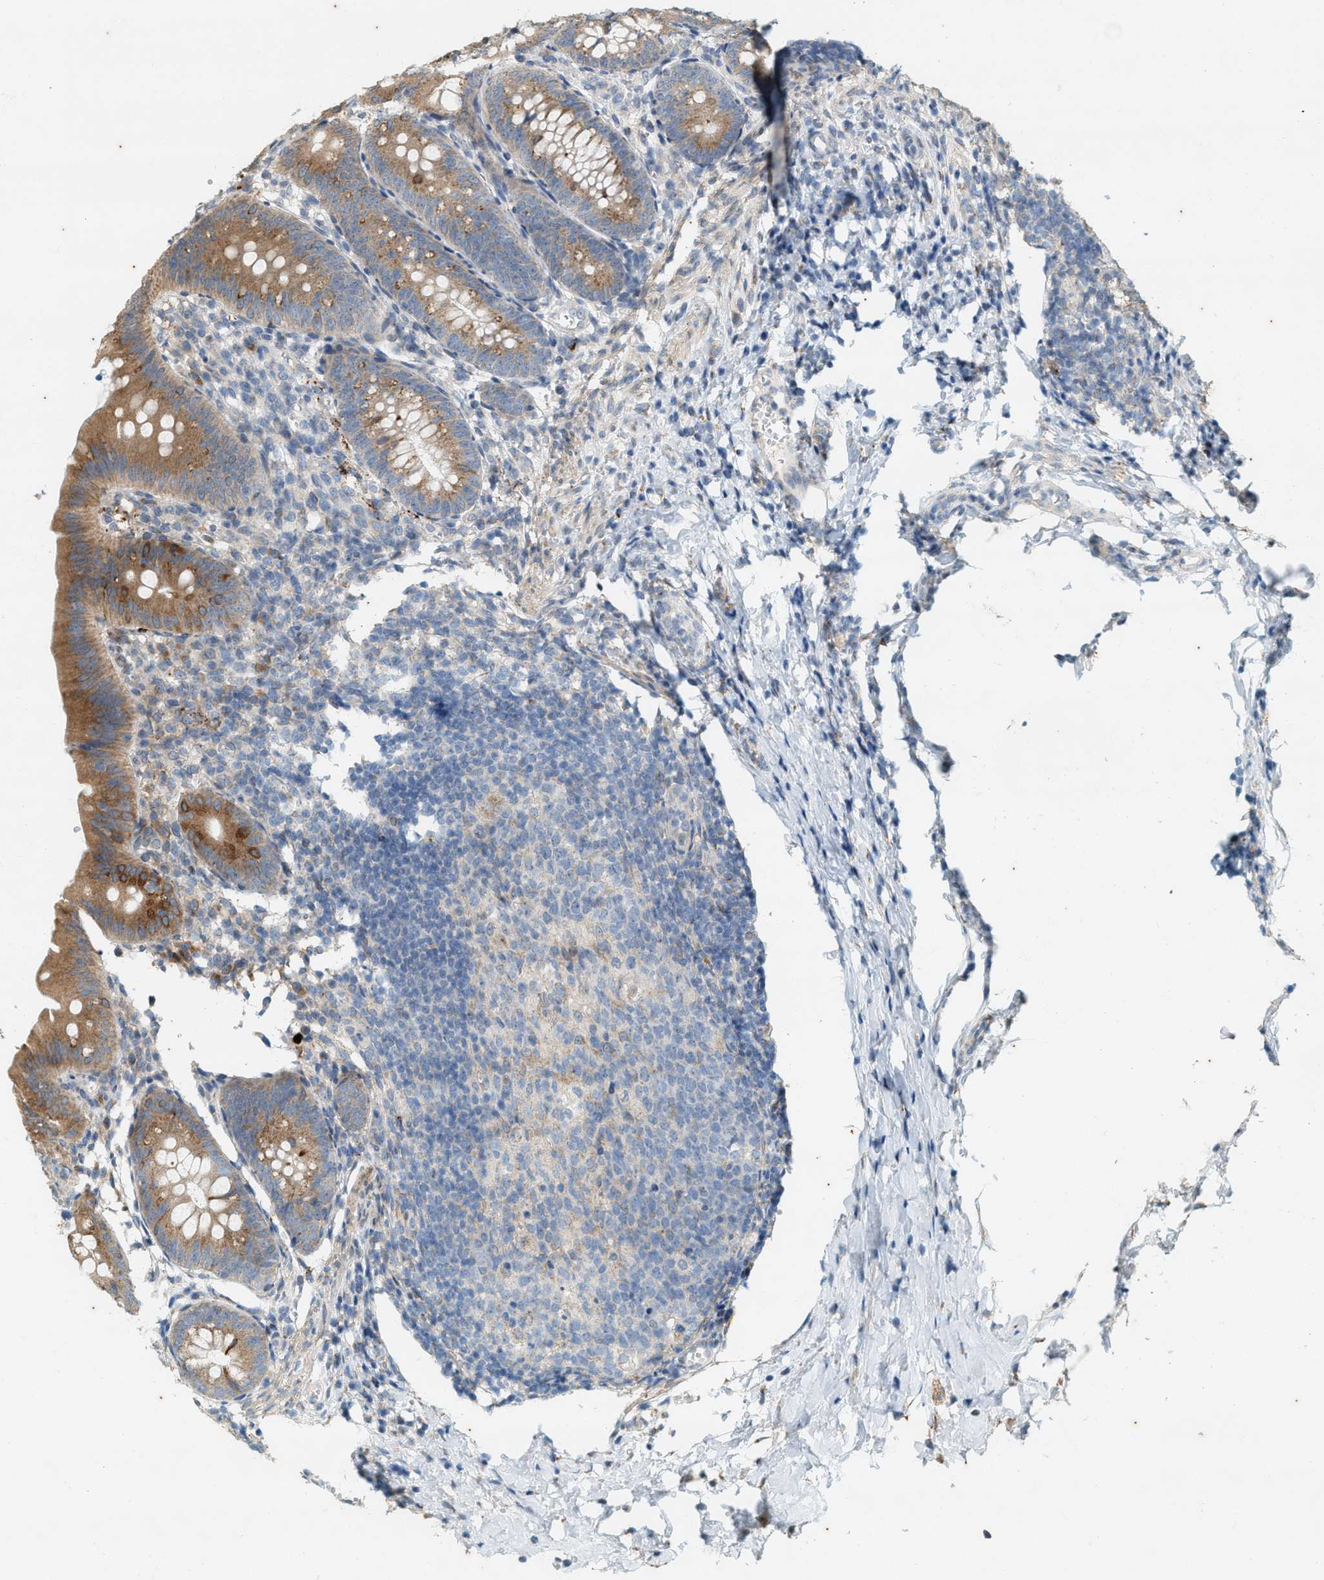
{"staining": {"intensity": "moderate", "quantity": ">75%", "location": "cytoplasmic/membranous"}, "tissue": "appendix", "cell_type": "Glandular cells", "image_type": "normal", "snomed": [{"axis": "morphology", "description": "Normal tissue, NOS"}, {"axis": "topography", "description": "Appendix"}], "caption": "Immunohistochemical staining of normal human appendix exhibits >75% levels of moderate cytoplasmic/membranous protein staining in about >75% of glandular cells.", "gene": "CHPF2", "patient": {"sex": "male", "age": 1}}